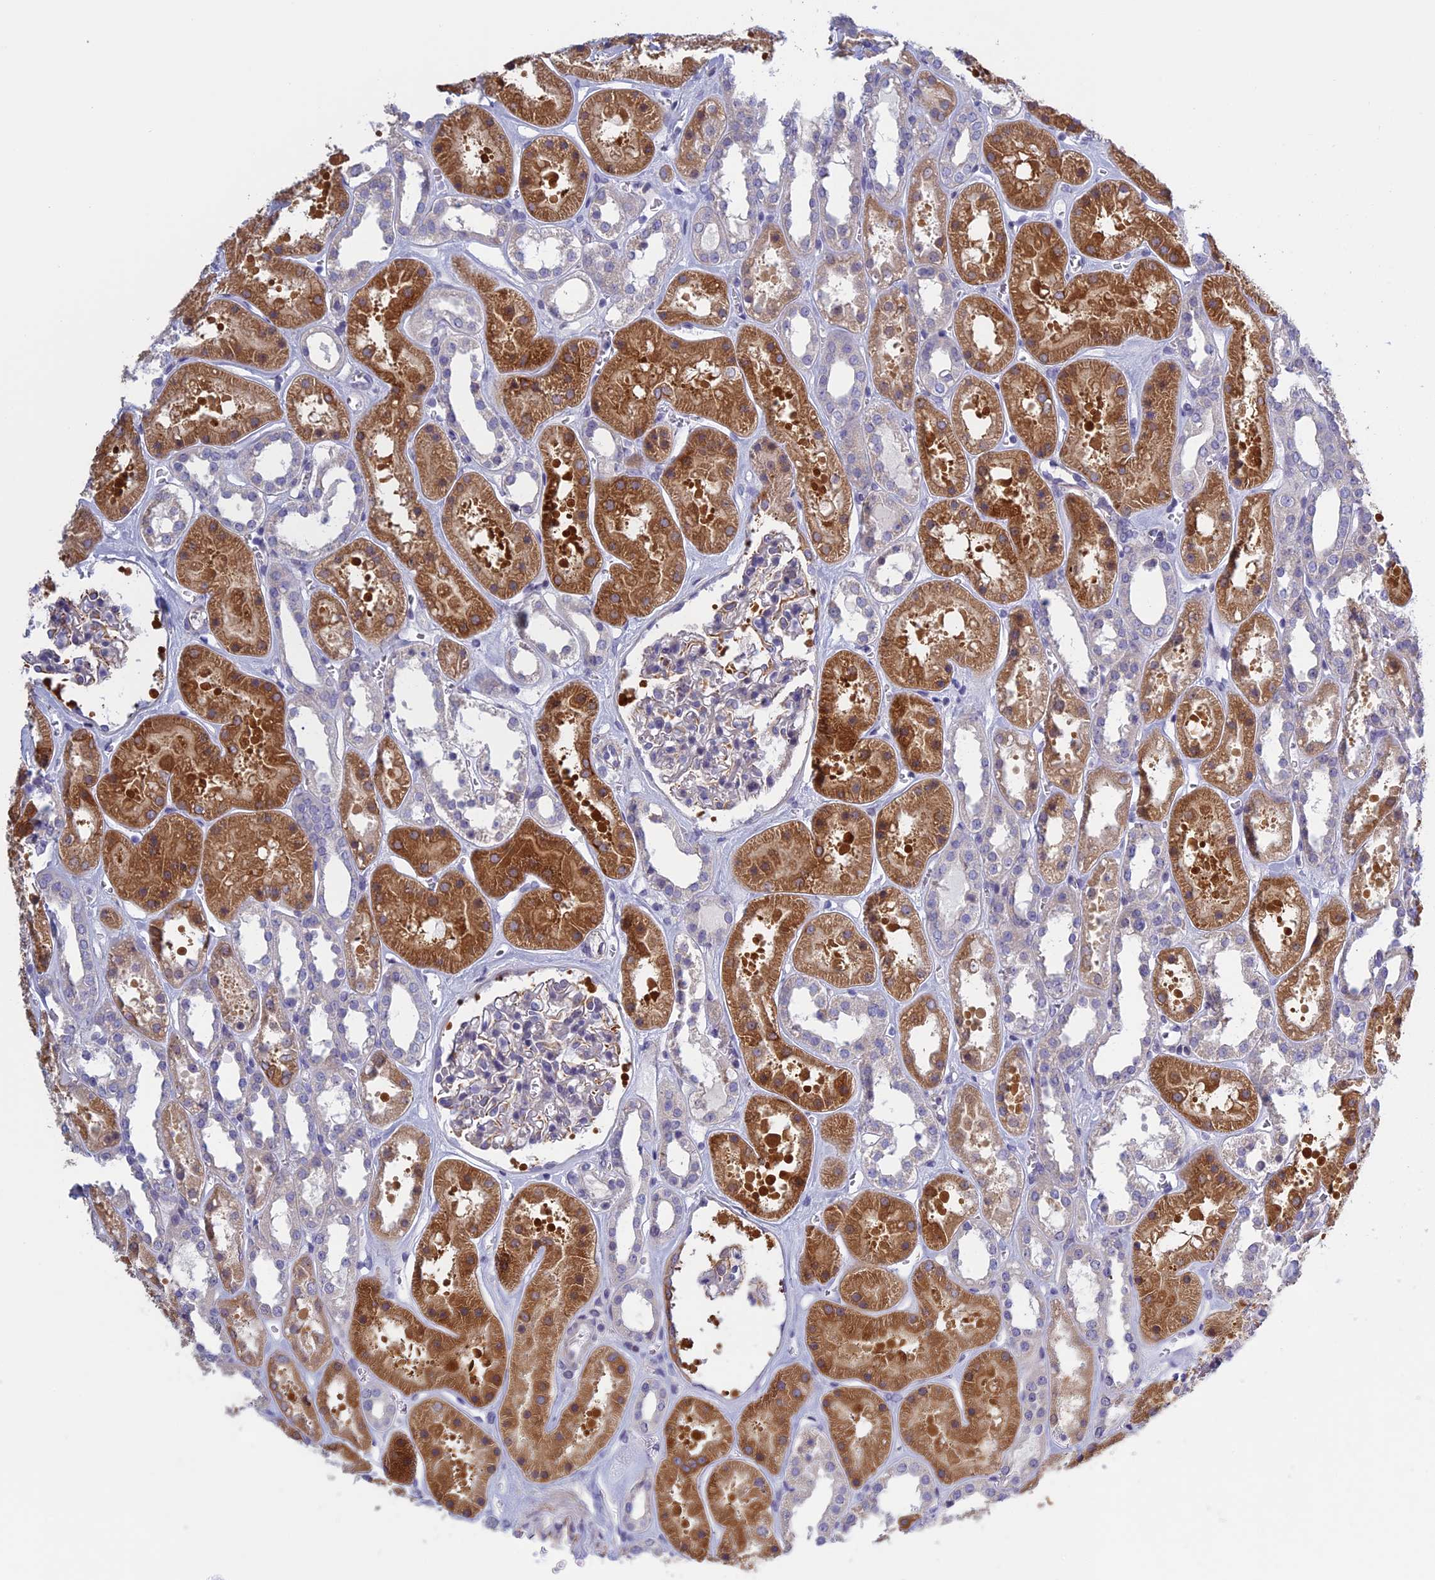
{"staining": {"intensity": "negative", "quantity": "none", "location": "none"}, "tissue": "kidney", "cell_type": "Cells in glomeruli", "image_type": "normal", "snomed": [{"axis": "morphology", "description": "Normal tissue, NOS"}, {"axis": "topography", "description": "Kidney"}], "caption": "Protein analysis of benign kidney displays no significant expression in cells in glomeruli. The staining was performed using DAB to visualize the protein expression in brown, while the nuclei were stained in blue with hematoxylin (Magnification: 20x).", "gene": "BCL2L10", "patient": {"sex": "female", "age": 41}}